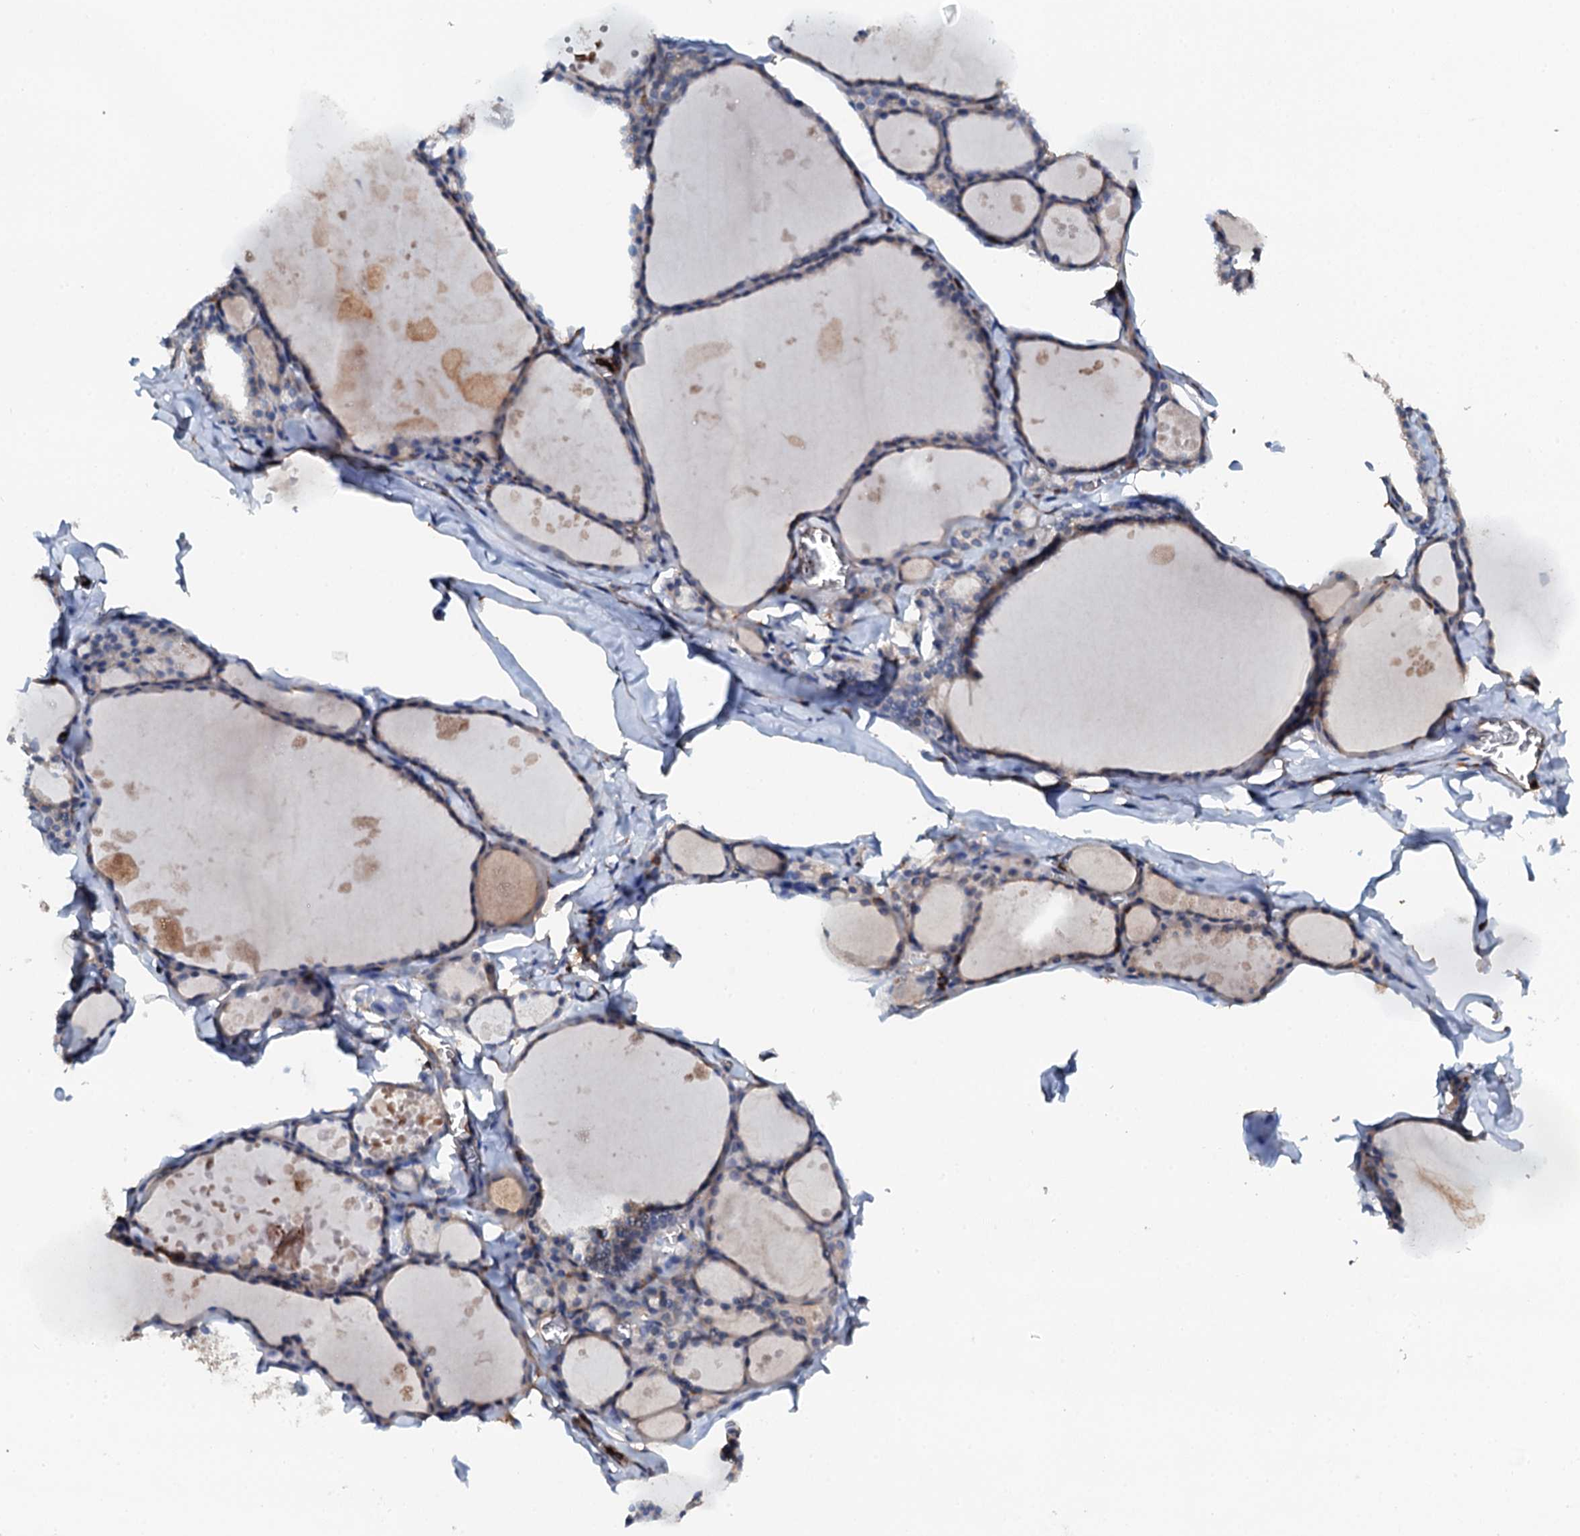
{"staining": {"intensity": "moderate", "quantity": "25%-75%", "location": "cytoplasmic/membranous"}, "tissue": "thyroid gland", "cell_type": "Glandular cells", "image_type": "normal", "snomed": [{"axis": "morphology", "description": "Normal tissue, NOS"}, {"axis": "topography", "description": "Thyroid gland"}], "caption": "A micrograph of thyroid gland stained for a protein shows moderate cytoplasmic/membranous brown staining in glandular cells.", "gene": "GRK2", "patient": {"sex": "male", "age": 56}}